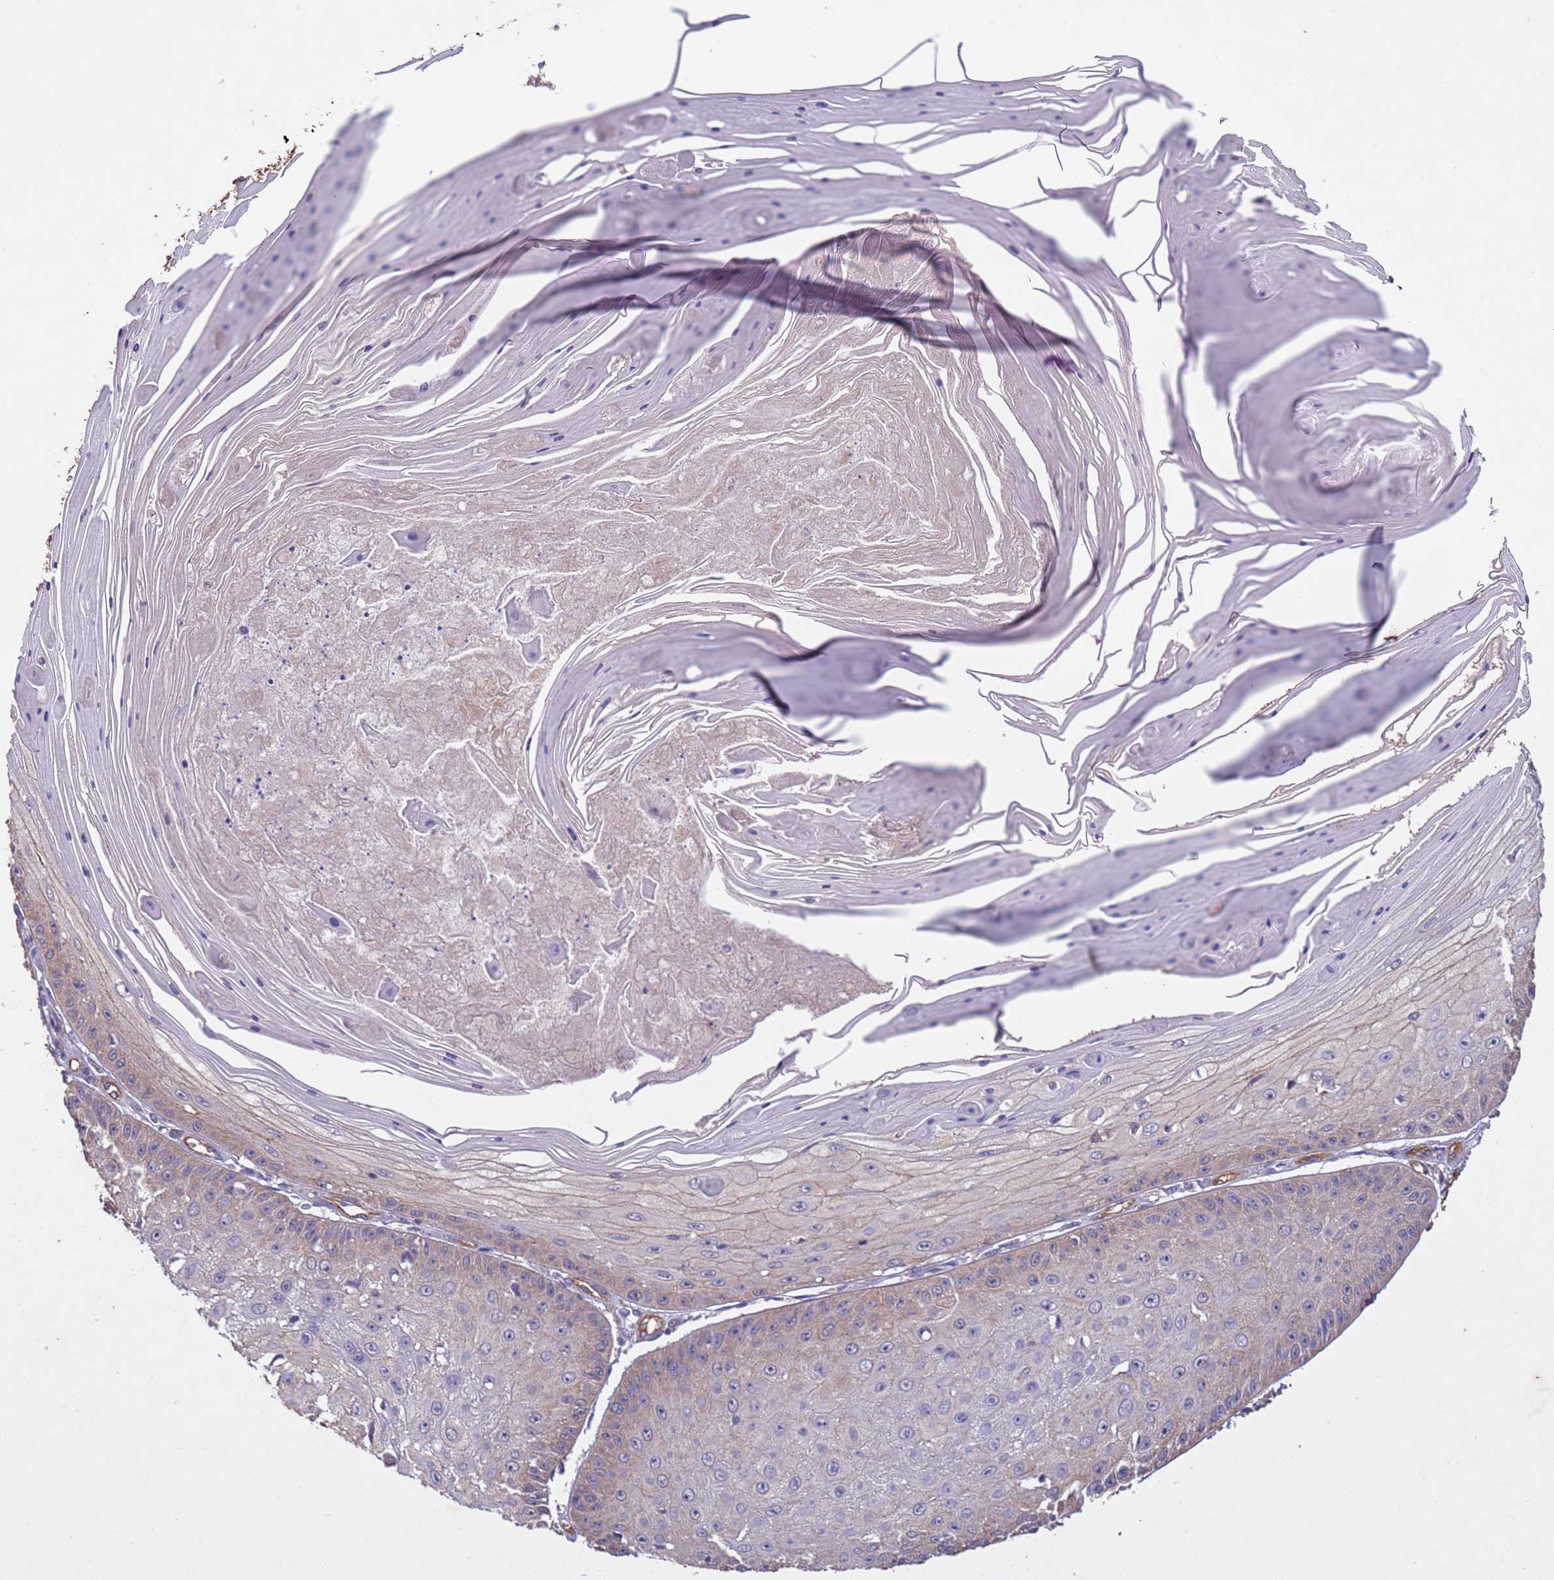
{"staining": {"intensity": "weak", "quantity": "<25%", "location": "cytoplasmic/membranous"}, "tissue": "skin cancer", "cell_type": "Tumor cells", "image_type": "cancer", "snomed": [{"axis": "morphology", "description": "Squamous cell carcinoma, NOS"}, {"axis": "topography", "description": "Skin"}], "caption": "Protein analysis of squamous cell carcinoma (skin) shows no significant staining in tumor cells.", "gene": "MTX3", "patient": {"sex": "male", "age": 70}}